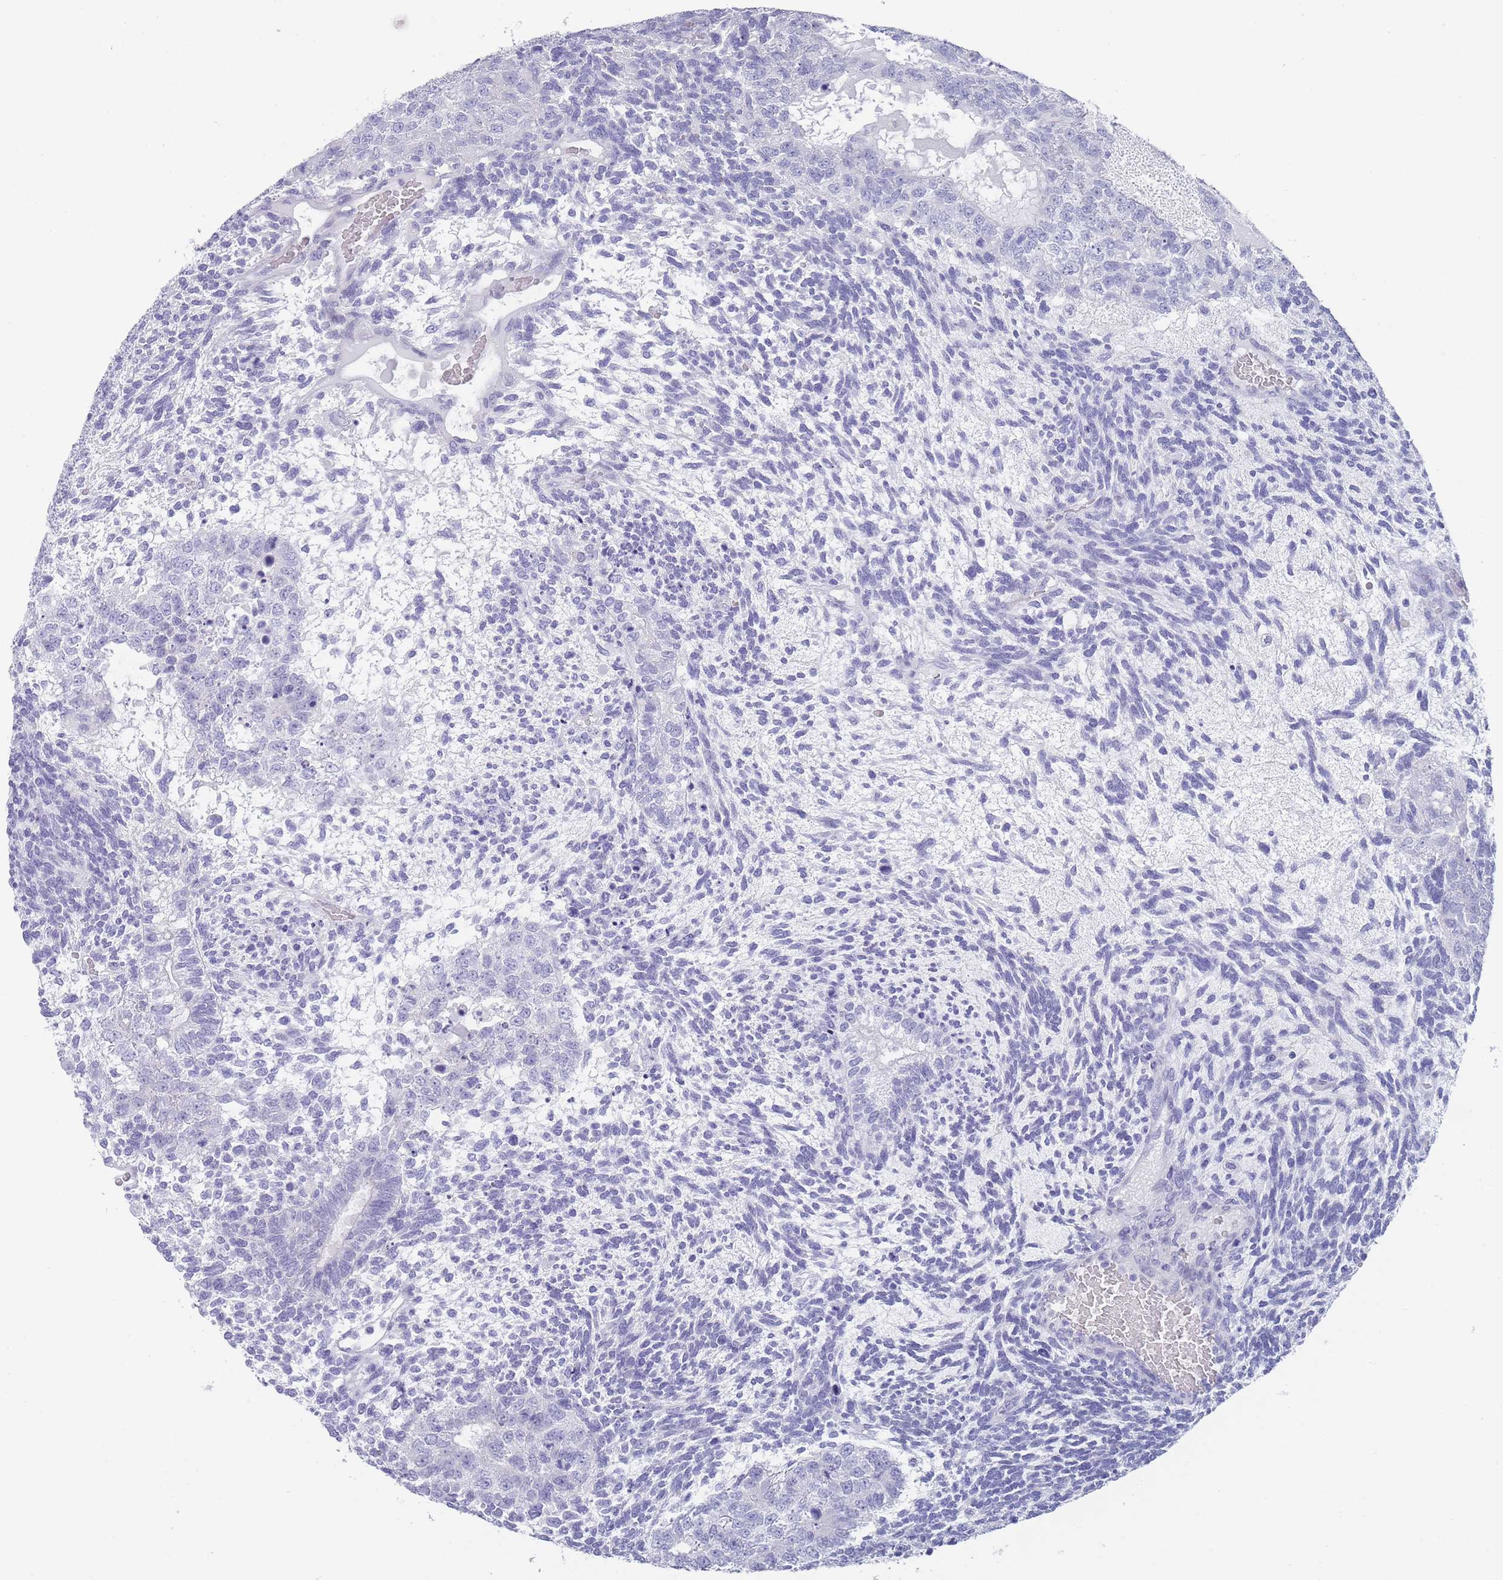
{"staining": {"intensity": "negative", "quantity": "none", "location": "none"}, "tissue": "testis cancer", "cell_type": "Tumor cells", "image_type": "cancer", "snomed": [{"axis": "morphology", "description": "Carcinoma, Embryonal, NOS"}, {"axis": "topography", "description": "Testis"}], "caption": "High power microscopy photomicrograph of an immunohistochemistry image of embryonal carcinoma (testis), revealing no significant staining in tumor cells. (Stains: DAB (3,3'-diaminobenzidine) immunohistochemistry (IHC) with hematoxylin counter stain, Microscopy: brightfield microscopy at high magnification).", "gene": "RAB2B", "patient": {"sex": "male", "age": 23}}